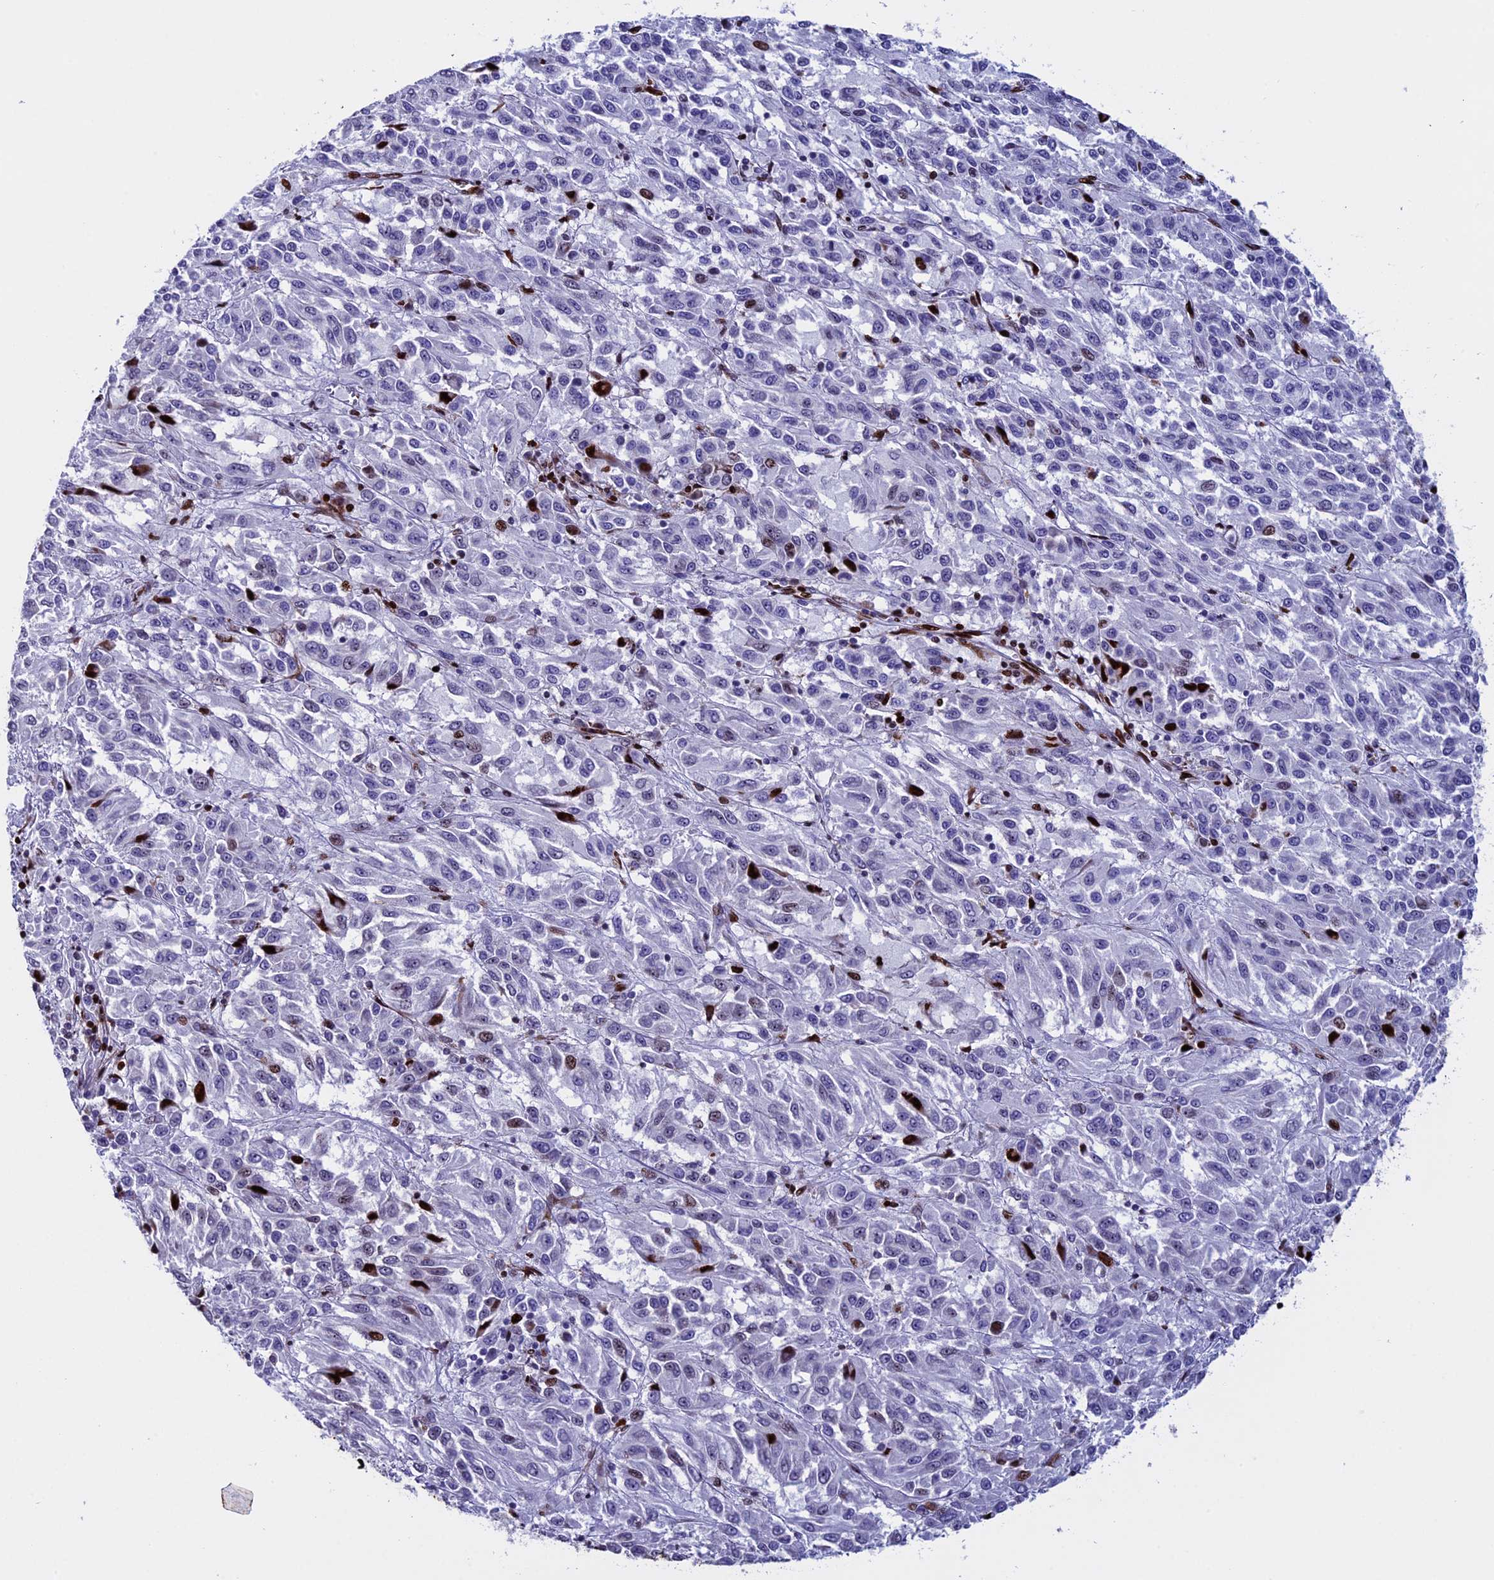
{"staining": {"intensity": "strong", "quantity": "<25%", "location": "nuclear"}, "tissue": "melanoma", "cell_type": "Tumor cells", "image_type": "cancer", "snomed": [{"axis": "morphology", "description": "Malignant melanoma, Metastatic site"}, {"axis": "topography", "description": "Lung"}], "caption": "Approximately <25% of tumor cells in human melanoma show strong nuclear protein staining as visualized by brown immunohistochemical staining.", "gene": "BTBD3", "patient": {"sex": "male", "age": 64}}